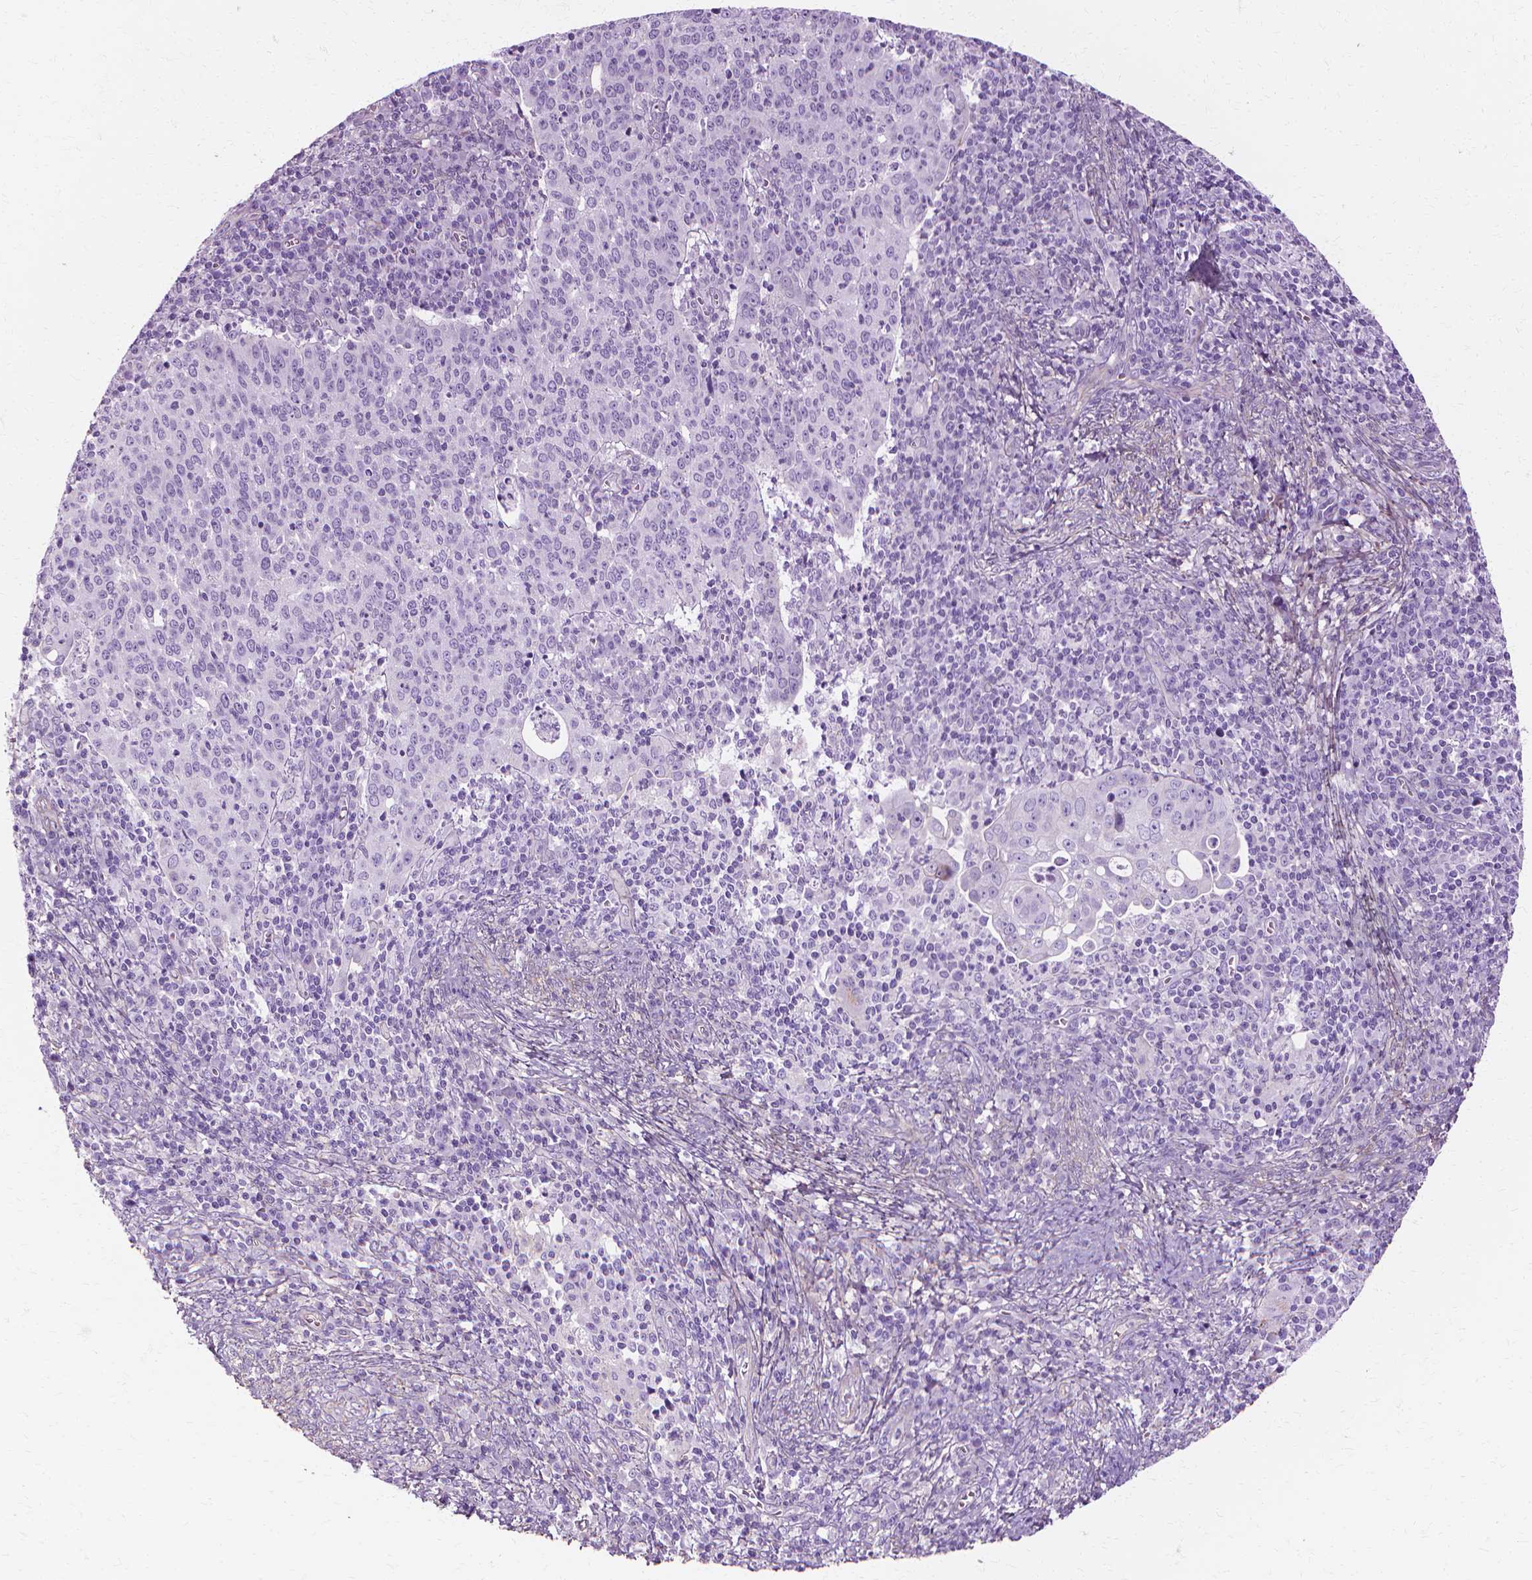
{"staining": {"intensity": "negative", "quantity": "none", "location": "none"}, "tissue": "cervical cancer", "cell_type": "Tumor cells", "image_type": "cancer", "snomed": [{"axis": "morphology", "description": "Squamous cell carcinoma, NOS"}, {"axis": "topography", "description": "Cervix"}], "caption": "Image shows no significant protein positivity in tumor cells of squamous cell carcinoma (cervical).", "gene": "CFAP157", "patient": {"sex": "female", "age": 39}}